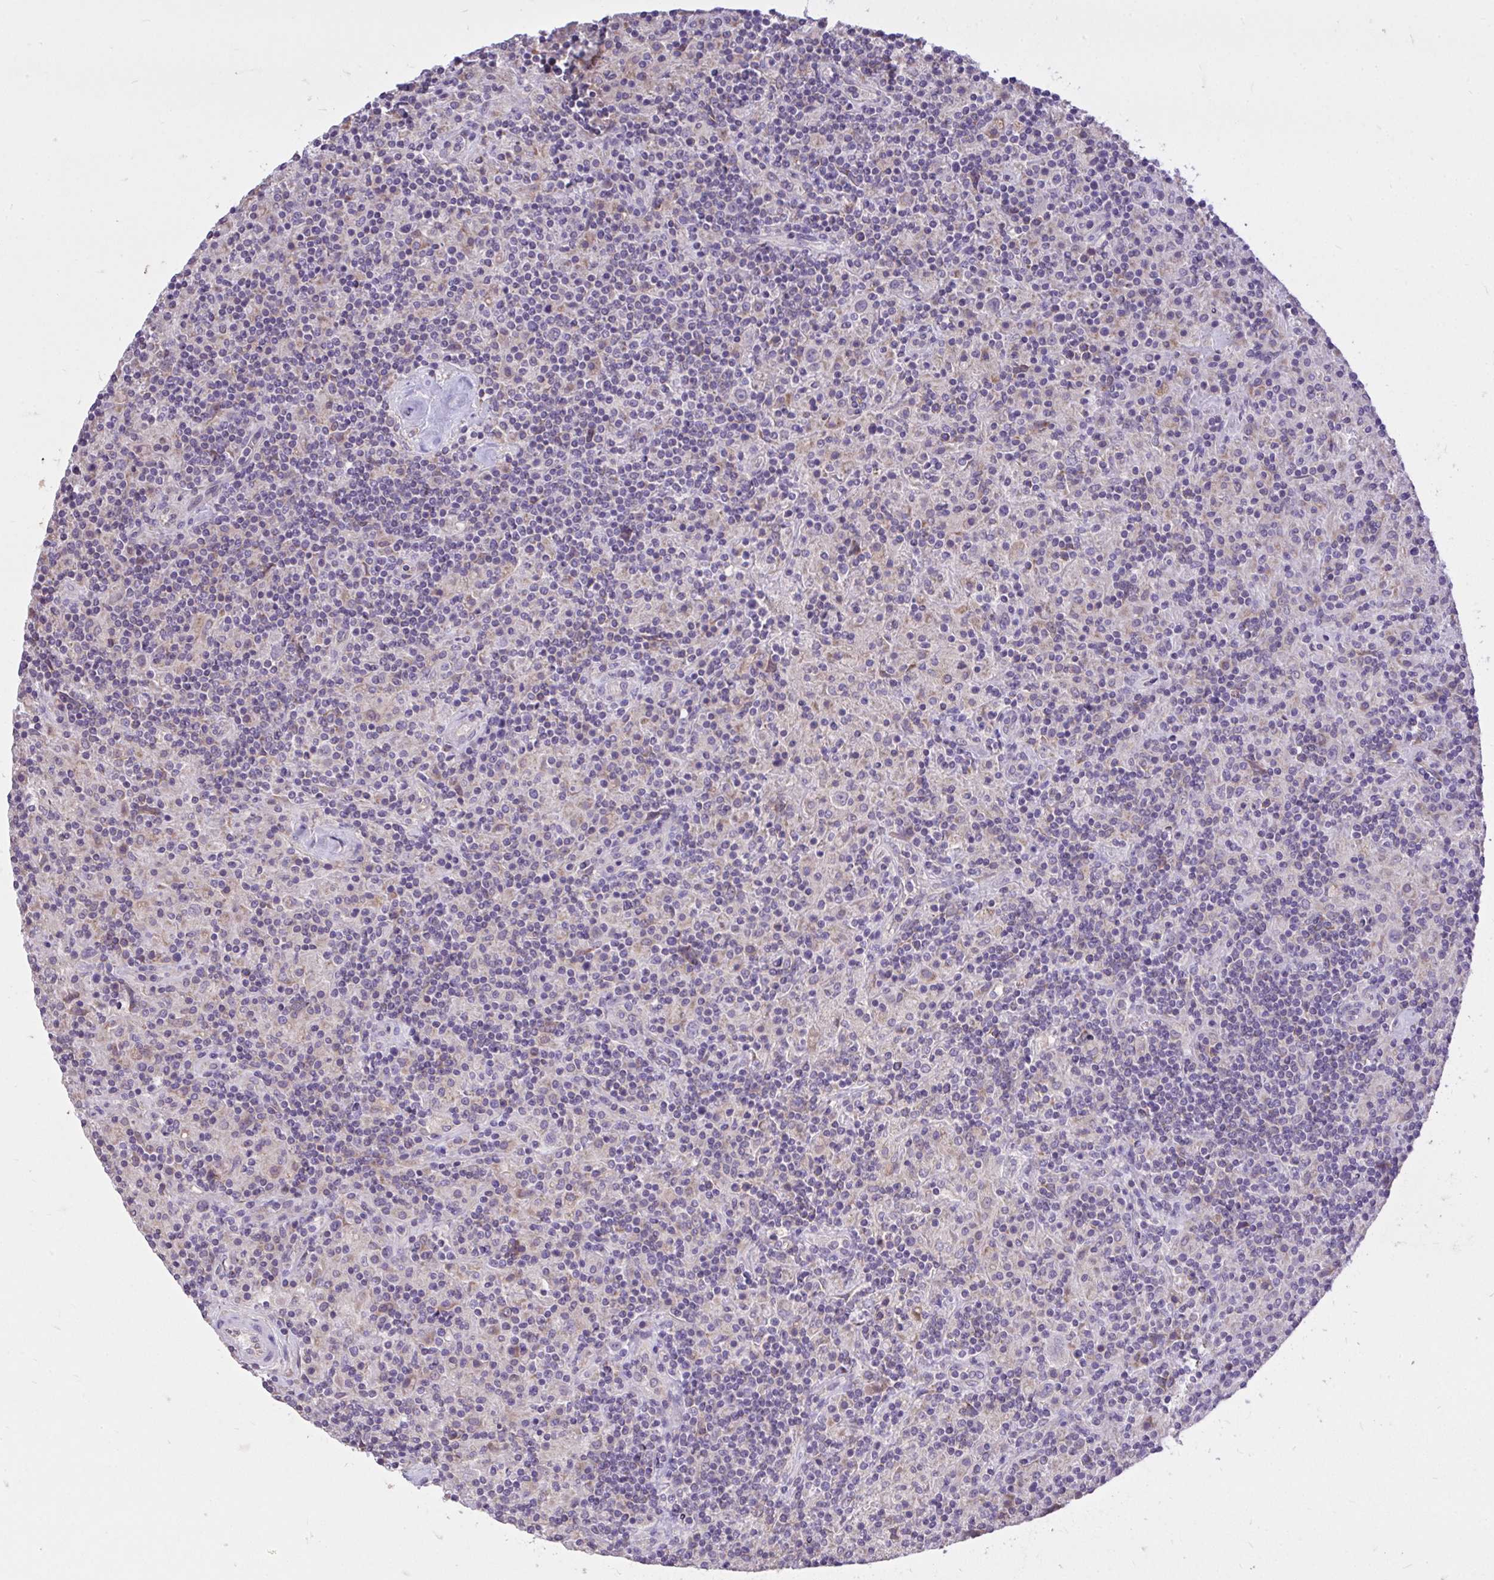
{"staining": {"intensity": "negative", "quantity": "none", "location": "none"}, "tissue": "lymphoma", "cell_type": "Tumor cells", "image_type": "cancer", "snomed": [{"axis": "morphology", "description": "Hodgkin's disease, NOS"}, {"axis": "topography", "description": "Lymph node"}], "caption": "High magnification brightfield microscopy of lymphoma stained with DAB (3,3'-diaminobenzidine) (brown) and counterstained with hematoxylin (blue): tumor cells show no significant expression. (DAB (3,3'-diaminobenzidine) immunohistochemistry (IHC), high magnification).", "gene": "MPC2", "patient": {"sex": "male", "age": 70}}